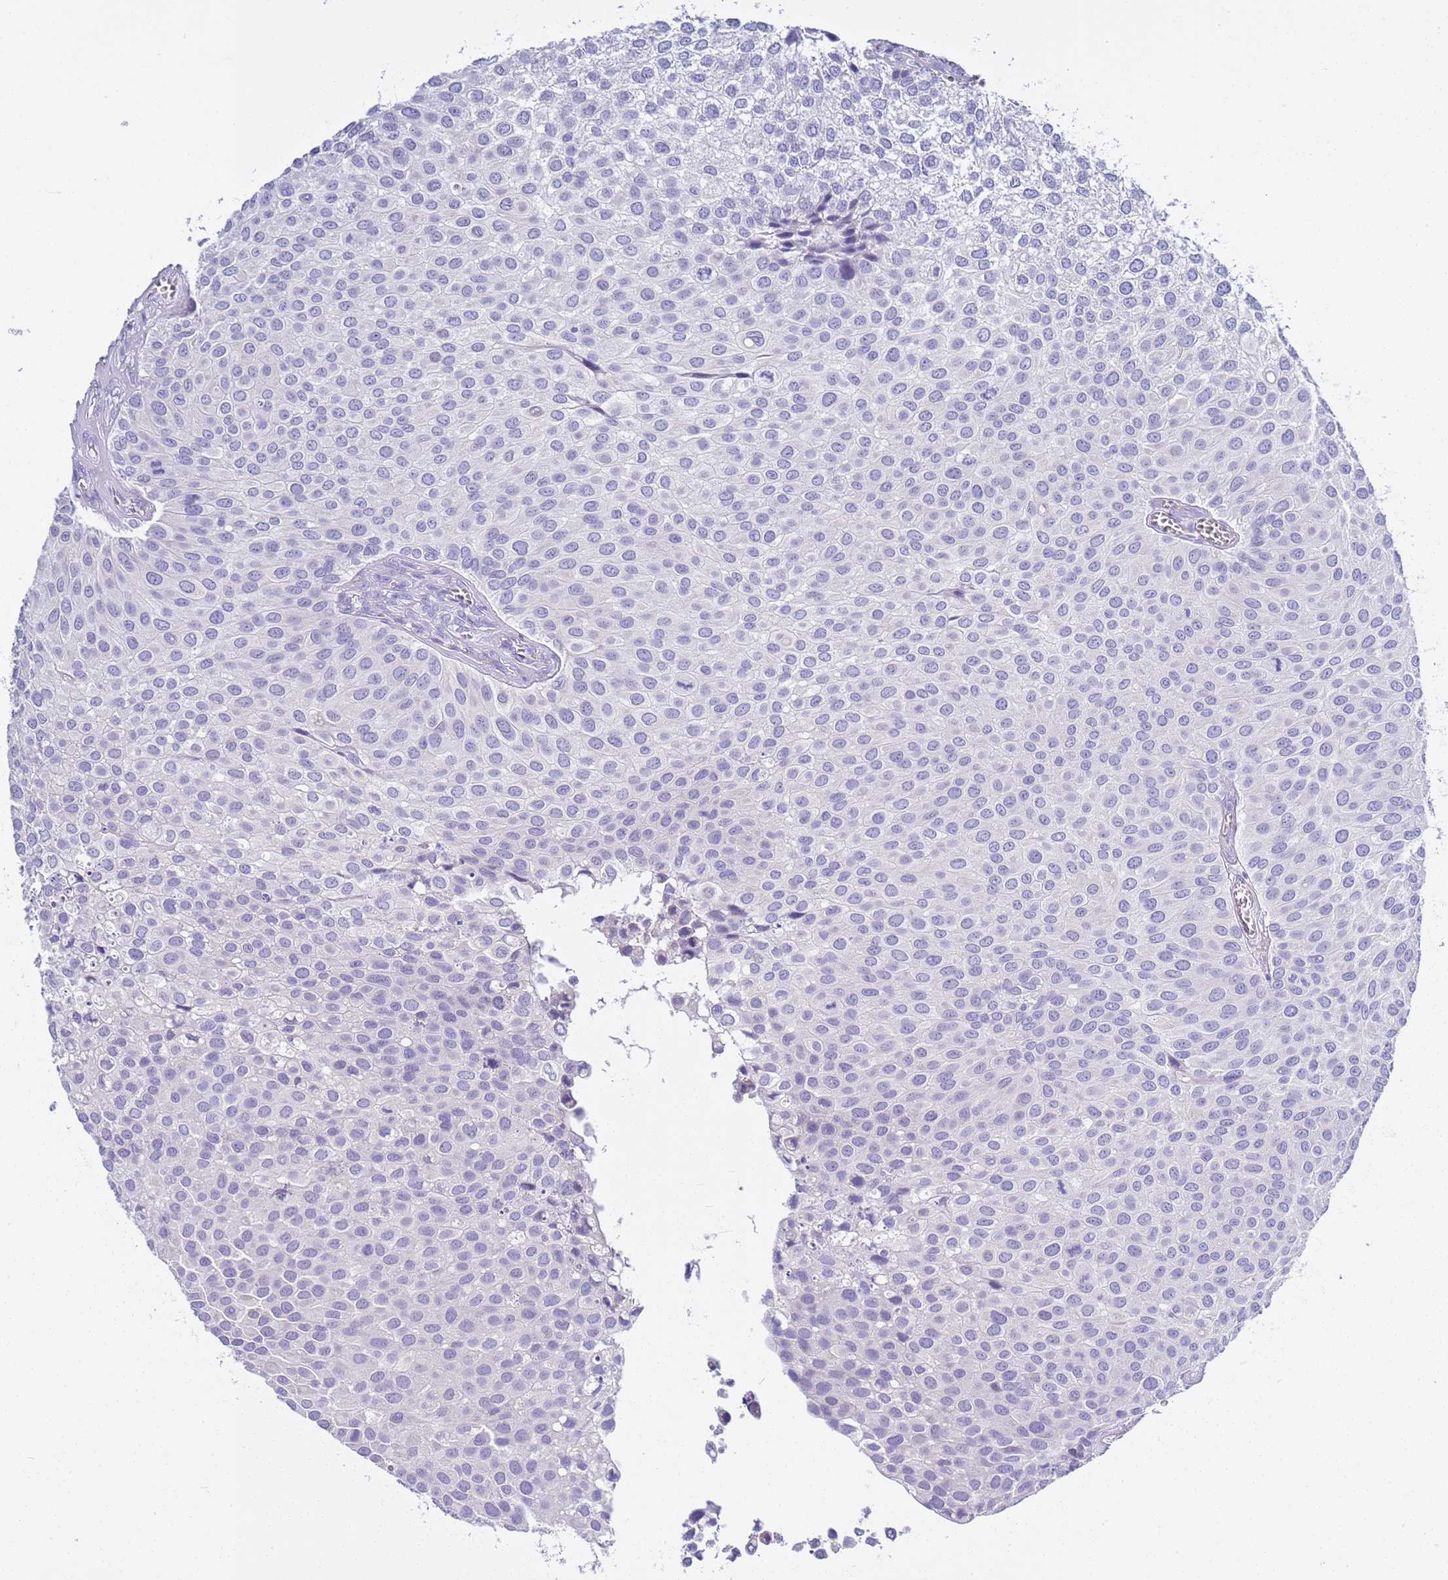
{"staining": {"intensity": "negative", "quantity": "none", "location": "none"}, "tissue": "urothelial cancer", "cell_type": "Tumor cells", "image_type": "cancer", "snomed": [{"axis": "morphology", "description": "Urothelial carcinoma, Low grade"}, {"axis": "topography", "description": "Urinary bladder"}], "caption": "An image of urothelial cancer stained for a protein shows no brown staining in tumor cells.", "gene": "BRMS1L", "patient": {"sex": "male", "age": 88}}